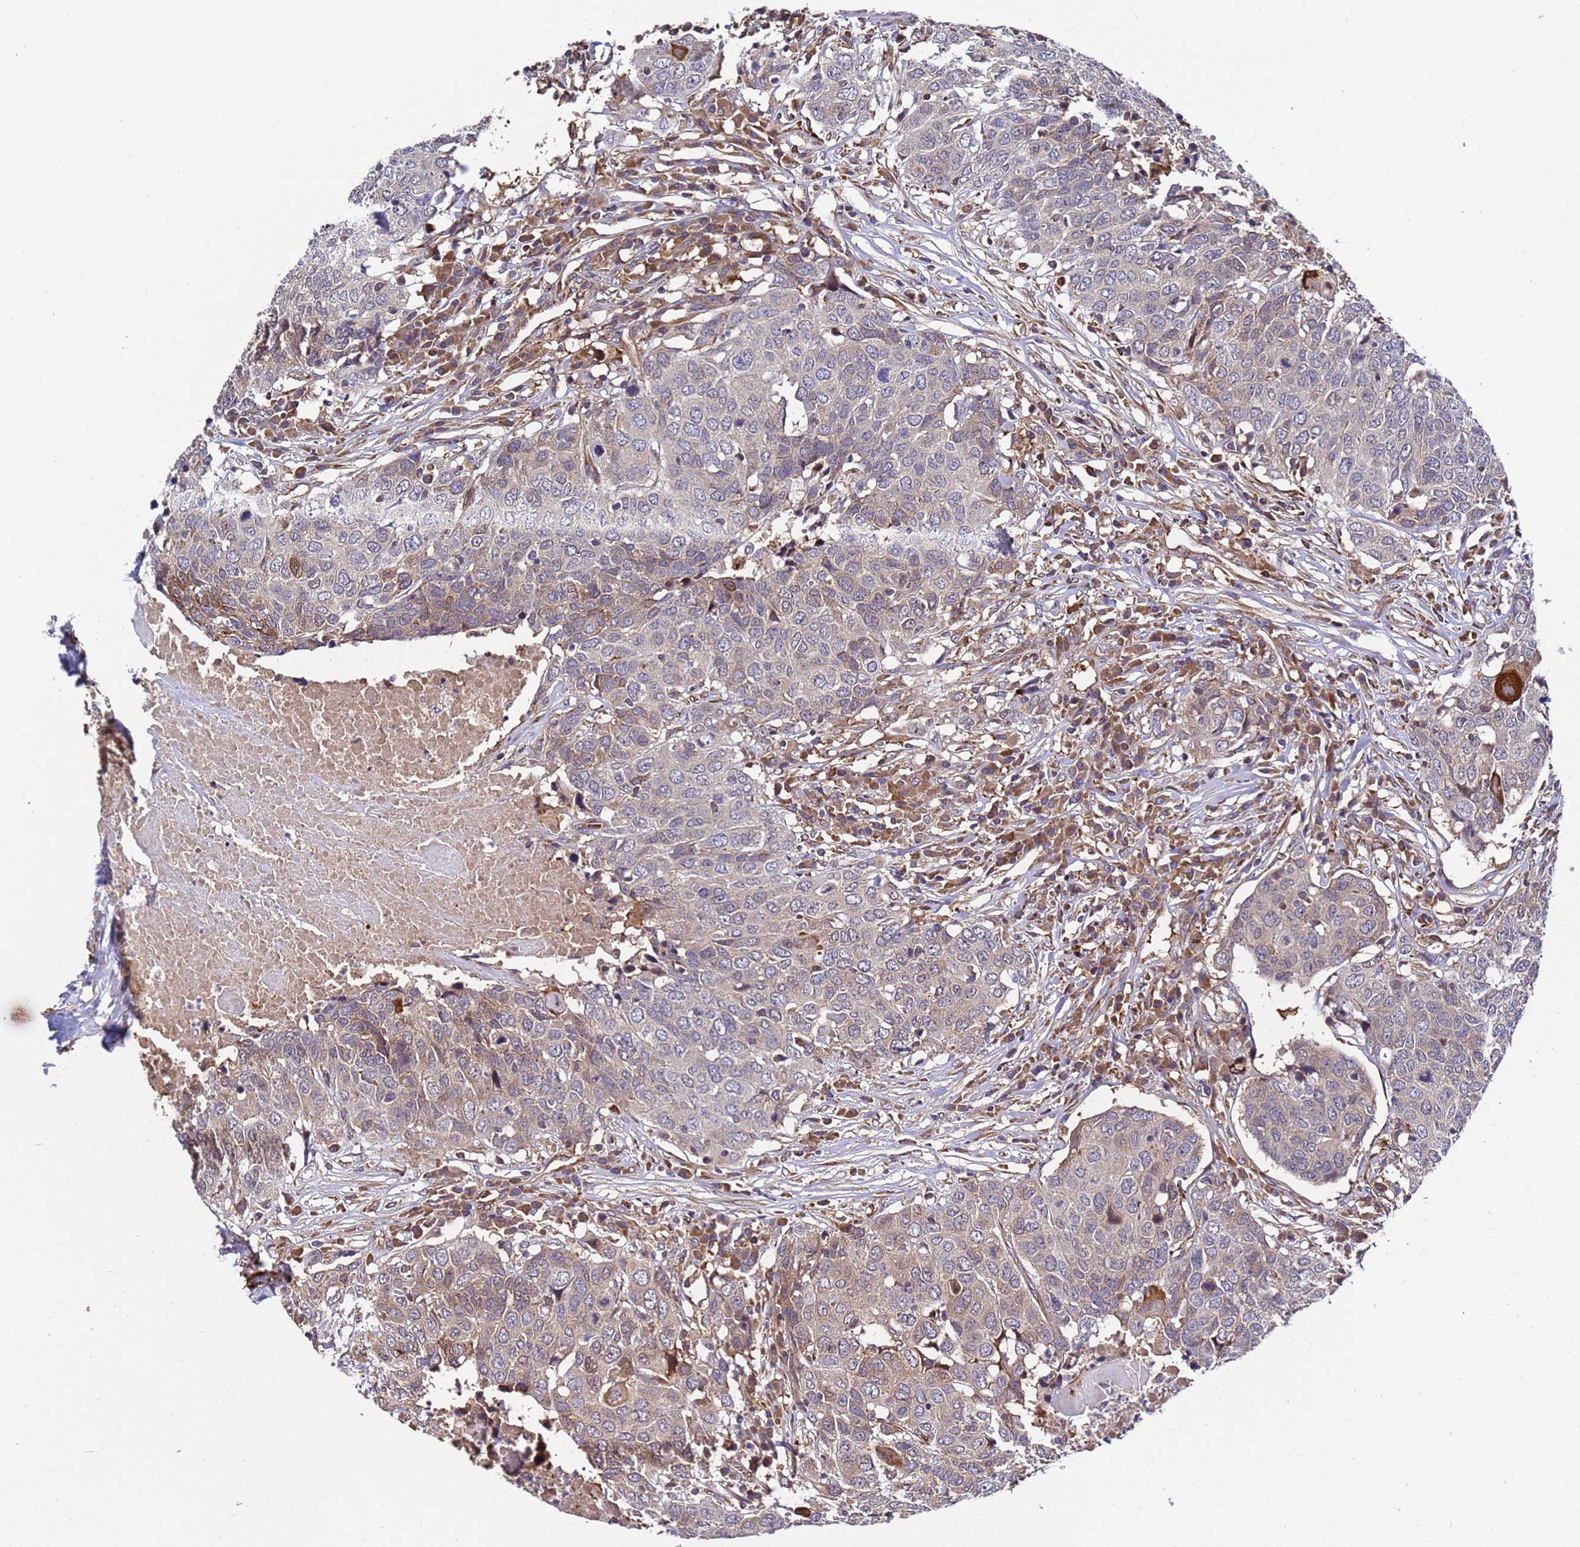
{"staining": {"intensity": "strong", "quantity": "<25%", "location": "cytoplasmic/membranous"}, "tissue": "head and neck cancer", "cell_type": "Tumor cells", "image_type": "cancer", "snomed": [{"axis": "morphology", "description": "Squamous cell carcinoma, NOS"}, {"axis": "topography", "description": "Head-Neck"}], "caption": "IHC of head and neck cancer exhibits medium levels of strong cytoplasmic/membranous expression in about <25% of tumor cells.", "gene": "MOCS1", "patient": {"sex": "male", "age": 66}}